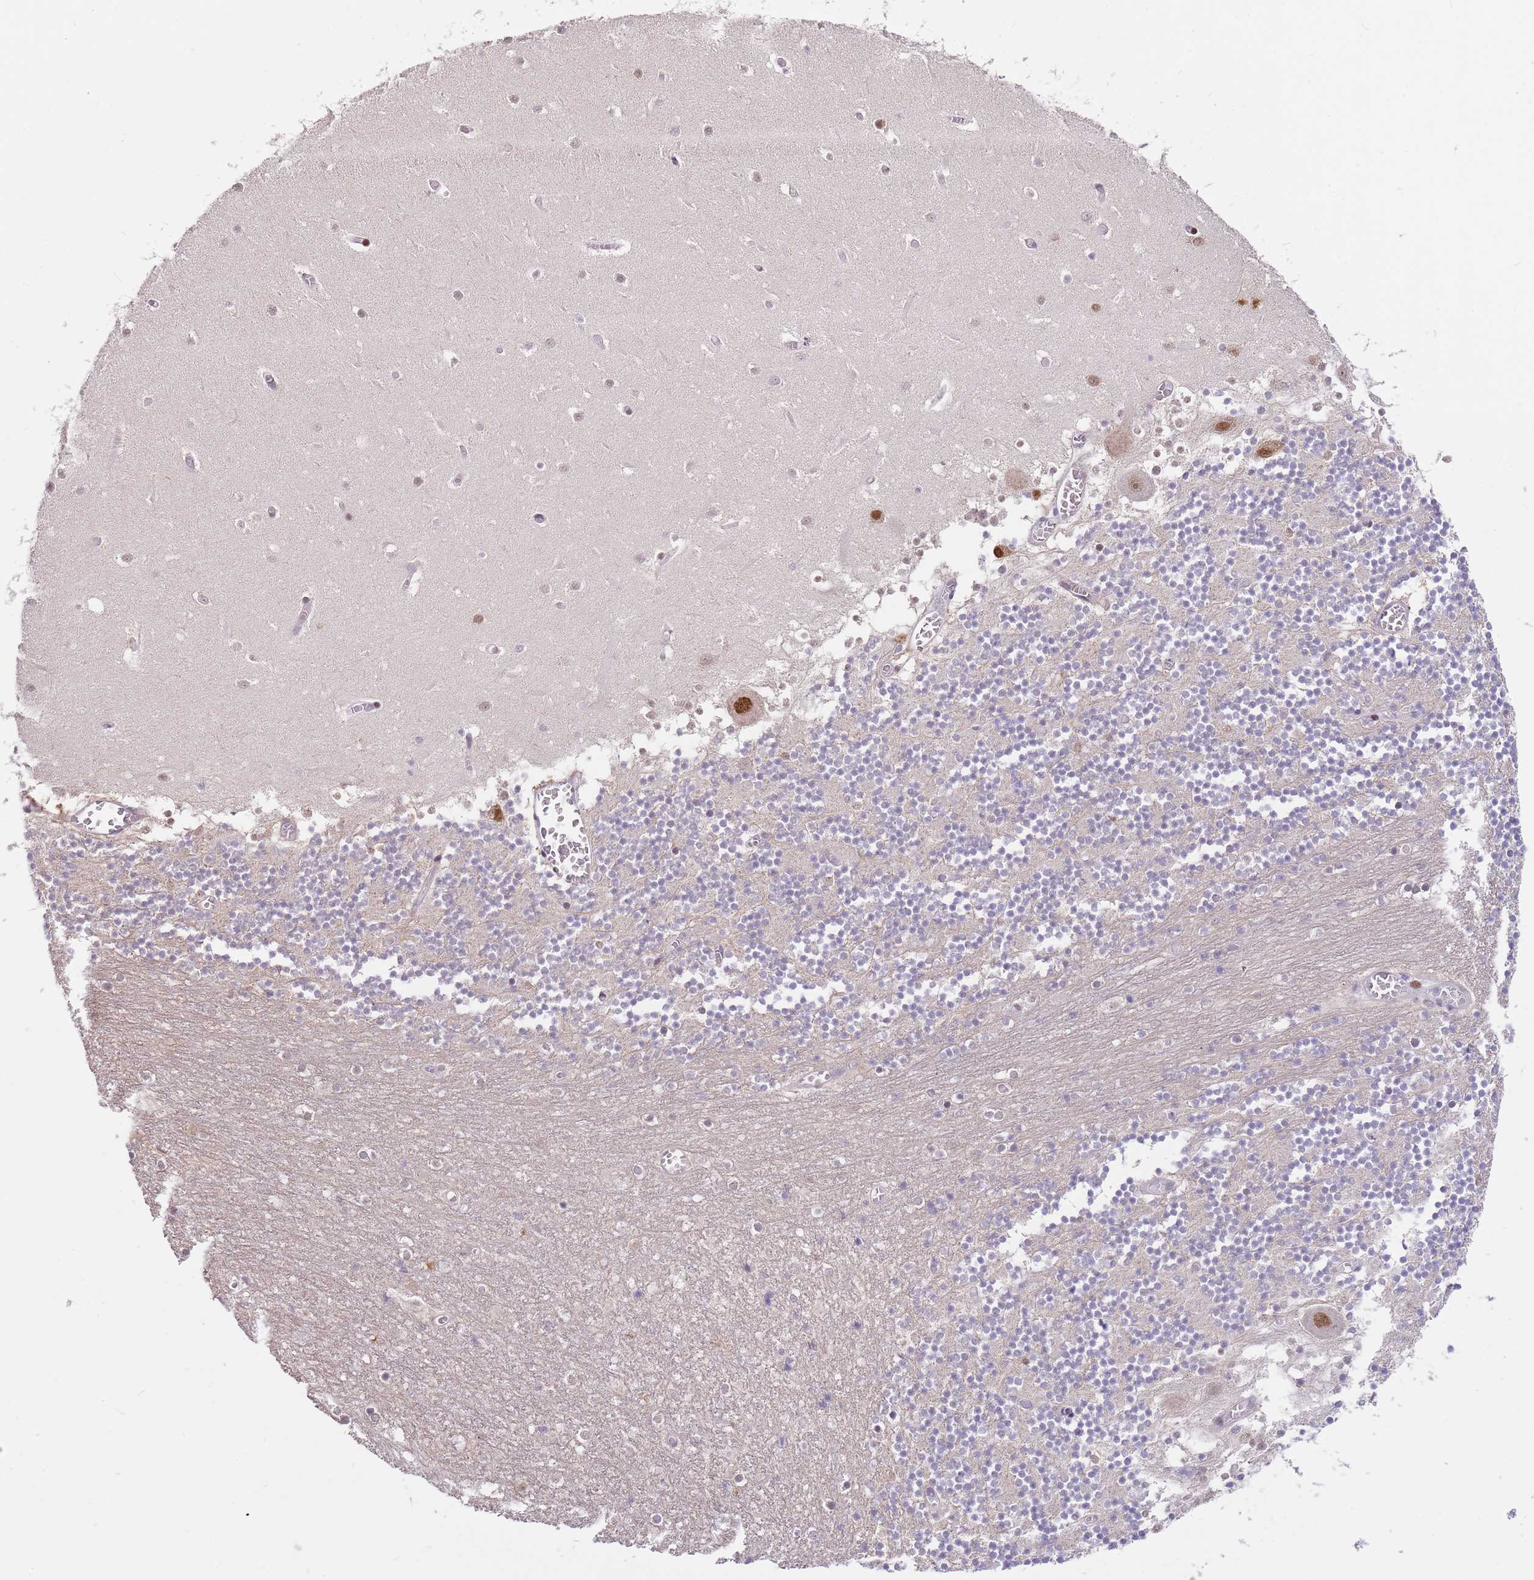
{"staining": {"intensity": "moderate", "quantity": "25%-75%", "location": "nuclear"}, "tissue": "cerebellum", "cell_type": "Cells in granular layer", "image_type": "normal", "snomed": [{"axis": "morphology", "description": "Normal tissue, NOS"}, {"axis": "topography", "description": "Cerebellum"}], "caption": "This is an image of immunohistochemistry staining of benign cerebellum, which shows moderate staining in the nuclear of cells in granular layer.", "gene": "RFK", "patient": {"sex": "female", "age": 28}}